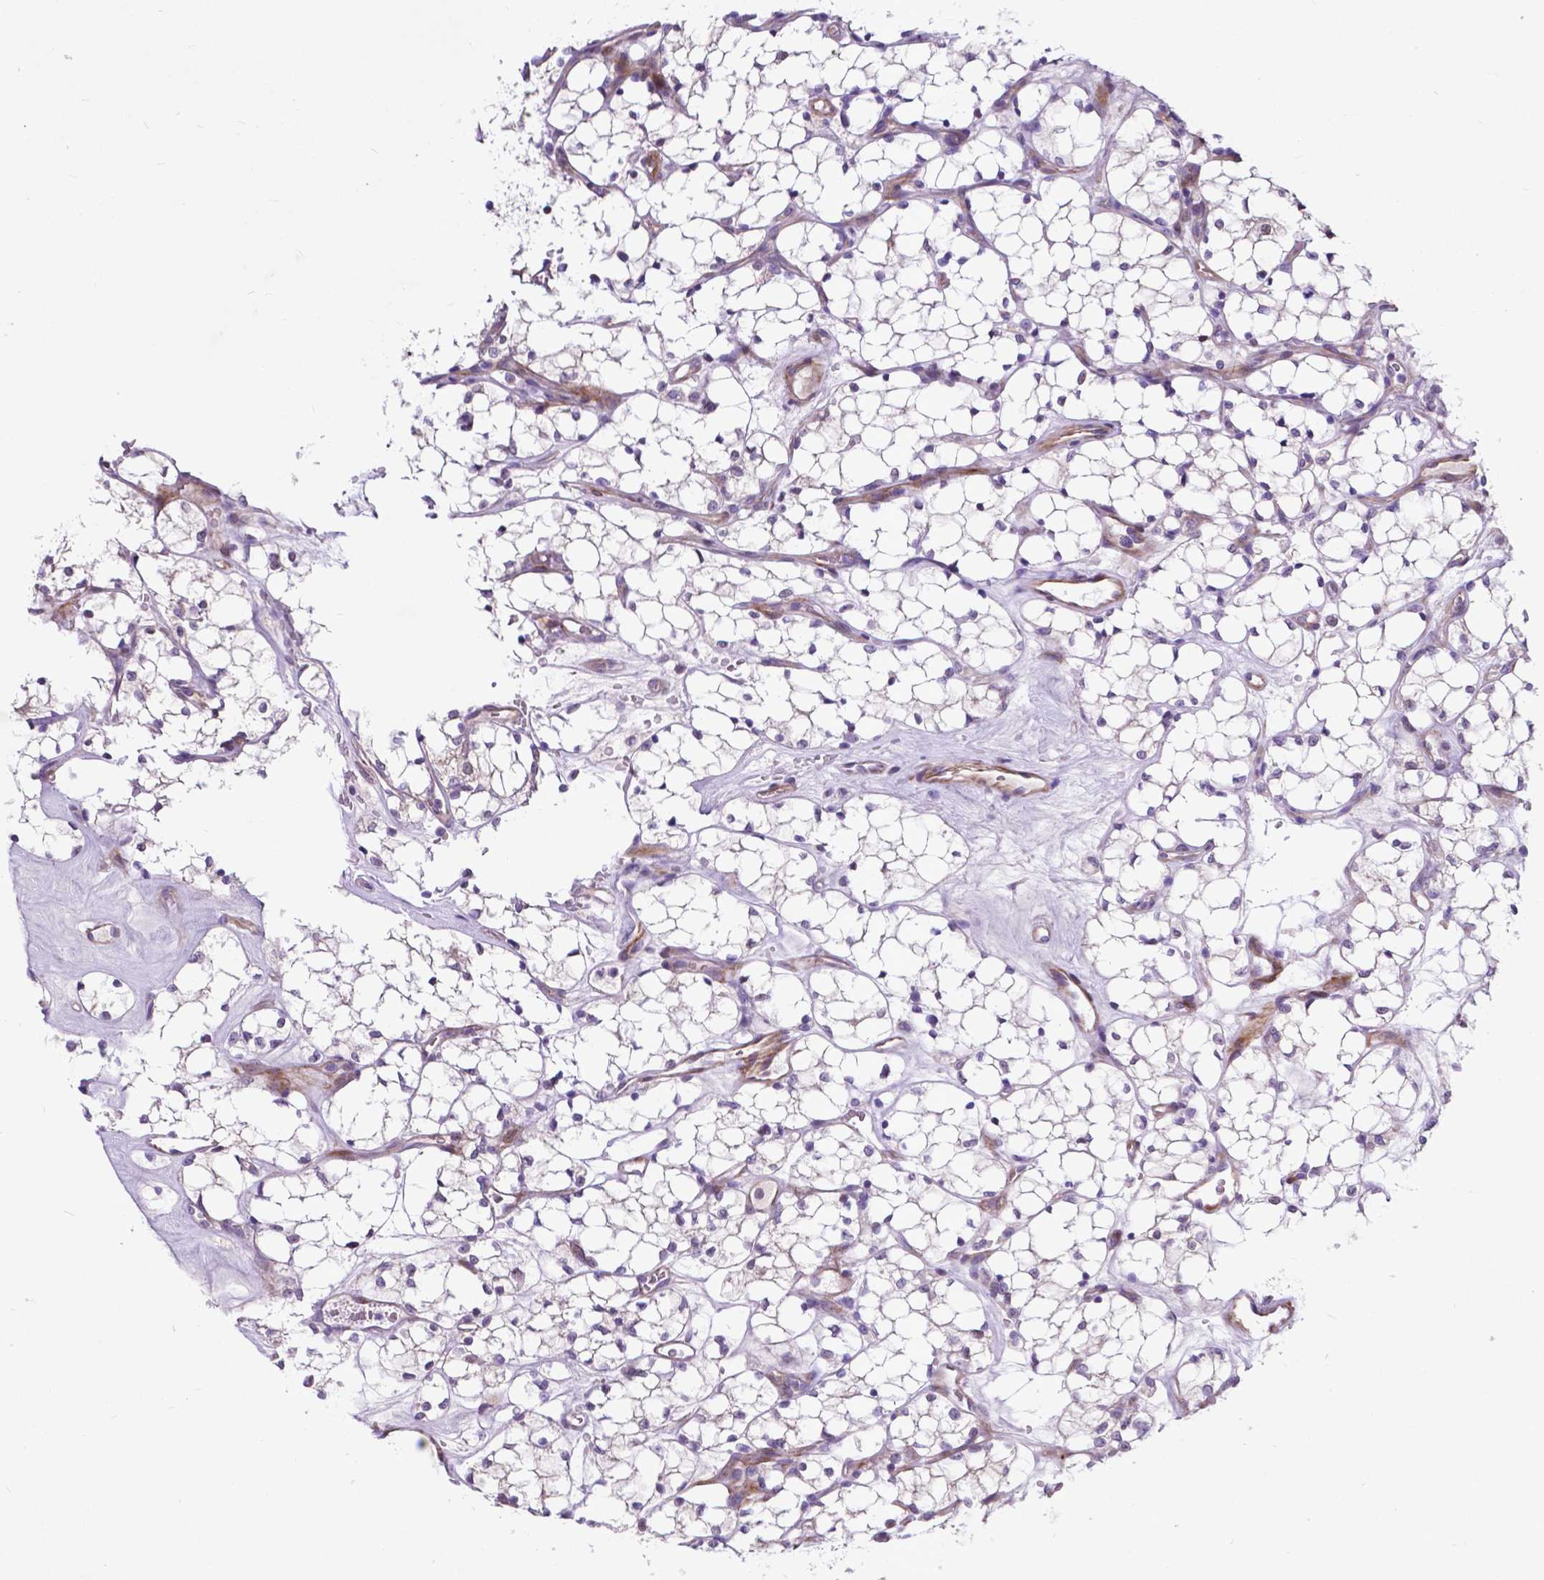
{"staining": {"intensity": "negative", "quantity": "none", "location": "none"}, "tissue": "renal cancer", "cell_type": "Tumor cells", "image_type": "cancer", "snomed": [{"axis": "morphology", "description": "Adenocarcinoma, NOS"}, {"axis": "topography", "description": "Kidney"}], "caption": "High power microscopy image of an immunohistochemistry (IHC) micrograph of adenocarcinoma (renal), revealing no significant positivity in tumor cells.", "gene": "PFKFB4", "patient": {"sex": "female", "age": 69}}